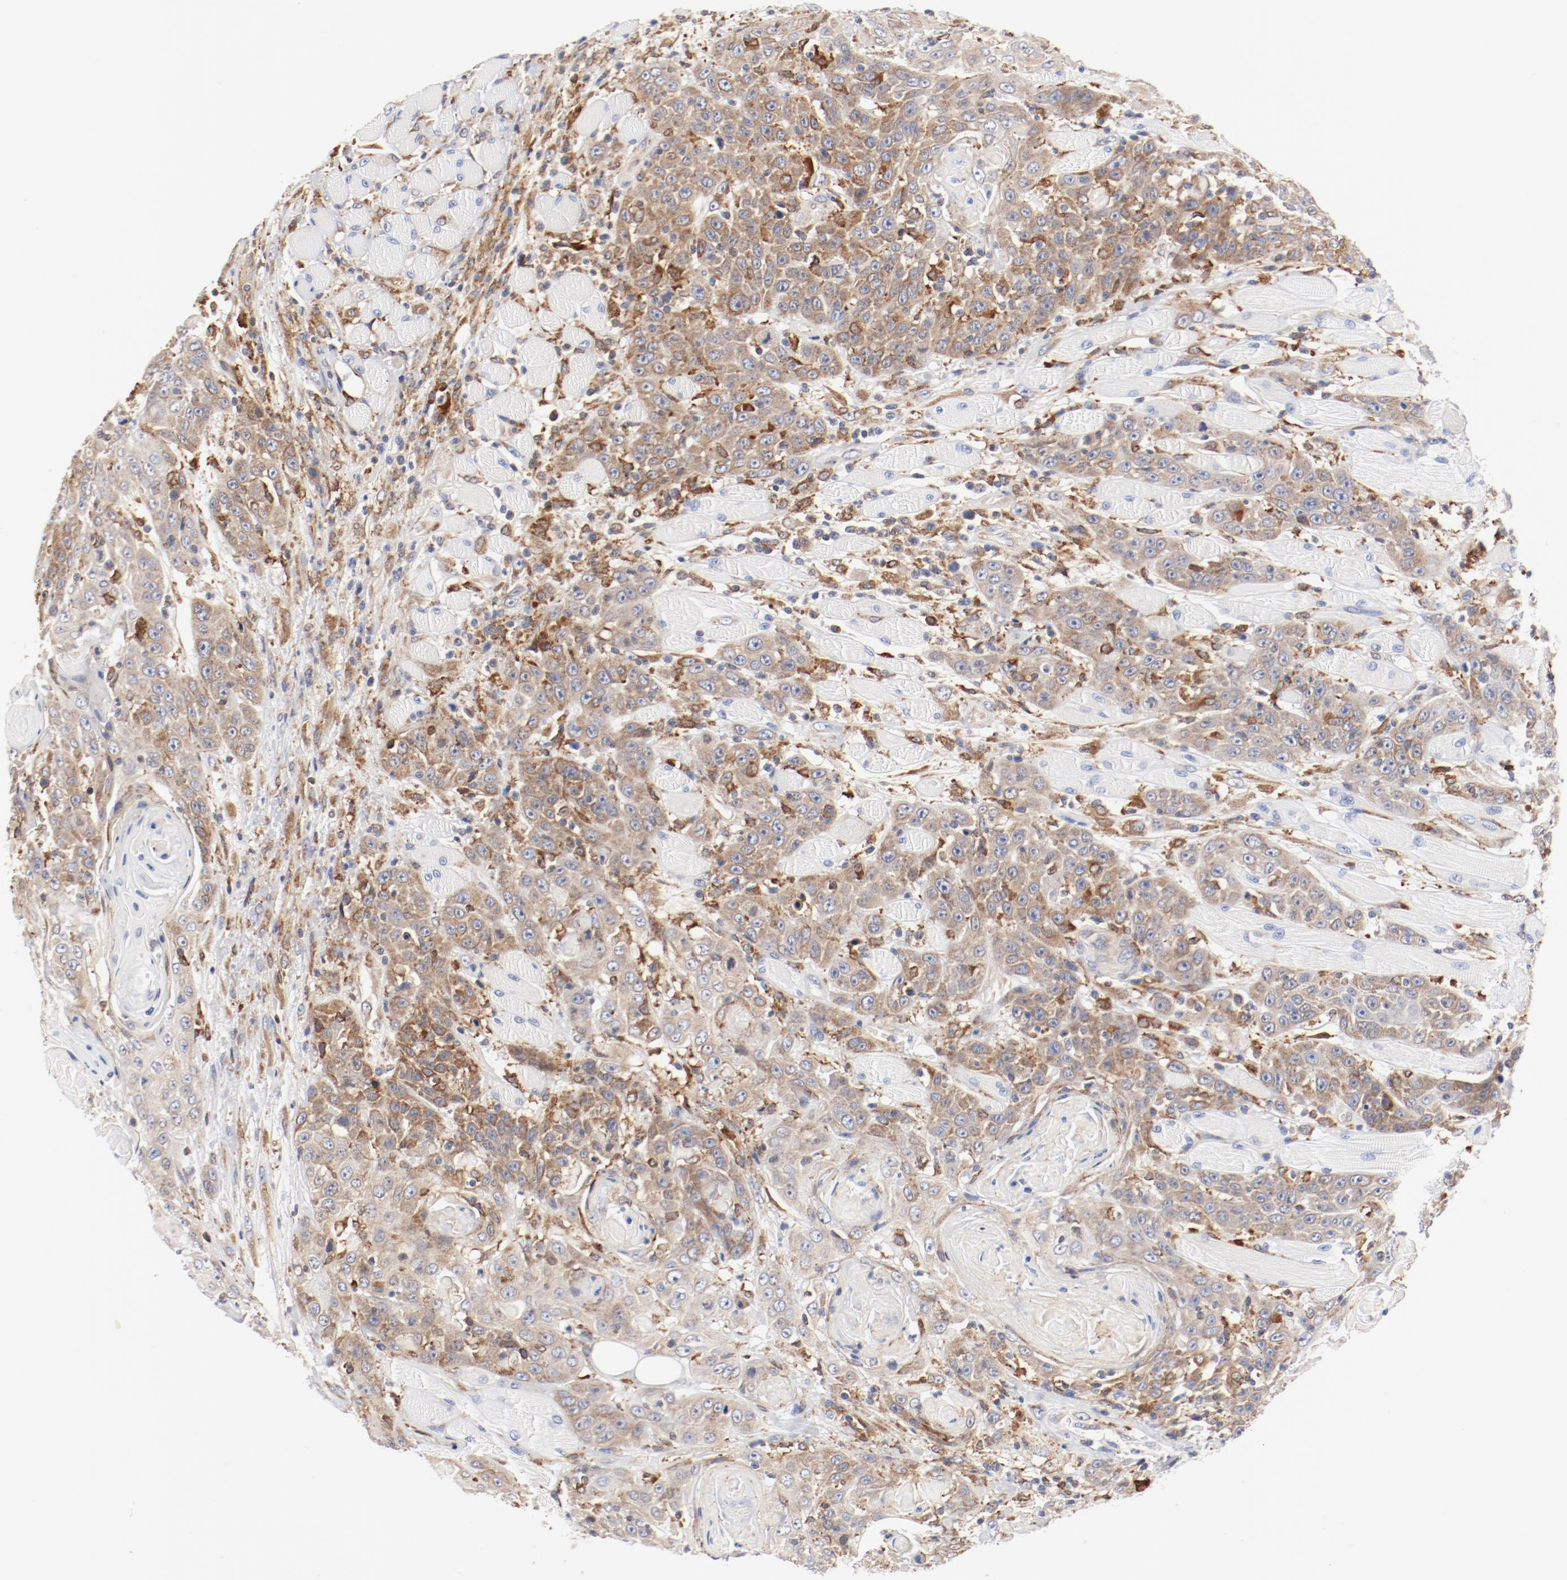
{"staining": {"intensity": "moderate", "quantity": ">75%", "location": "cytoplasmic/membranous"}, "tissue": "head and neck cancer", "cell_type": "Tumor cells", "image_type": "cancer", "snomed": [{"axis": "morphology", "description": "Squamous cell carcinoma, NOS"}, {"axis": "topography", "description": "Head-Neck"}], "caption": "Brown immunohistochemical staining in human squamous cell carcinoma (head and neck) exhibits moderate cytoplasmic/membranous expression in about >75% of tumor cells. The staining was performed using DAB (3,3'-diaminobenzidine) to visualize the protein expression in brown, while the nuclei were stained in blue with hematoxylin (Magnification: 20x).", "gene": "PDPK1", "patient": {"sex": "female", "age": 84}}